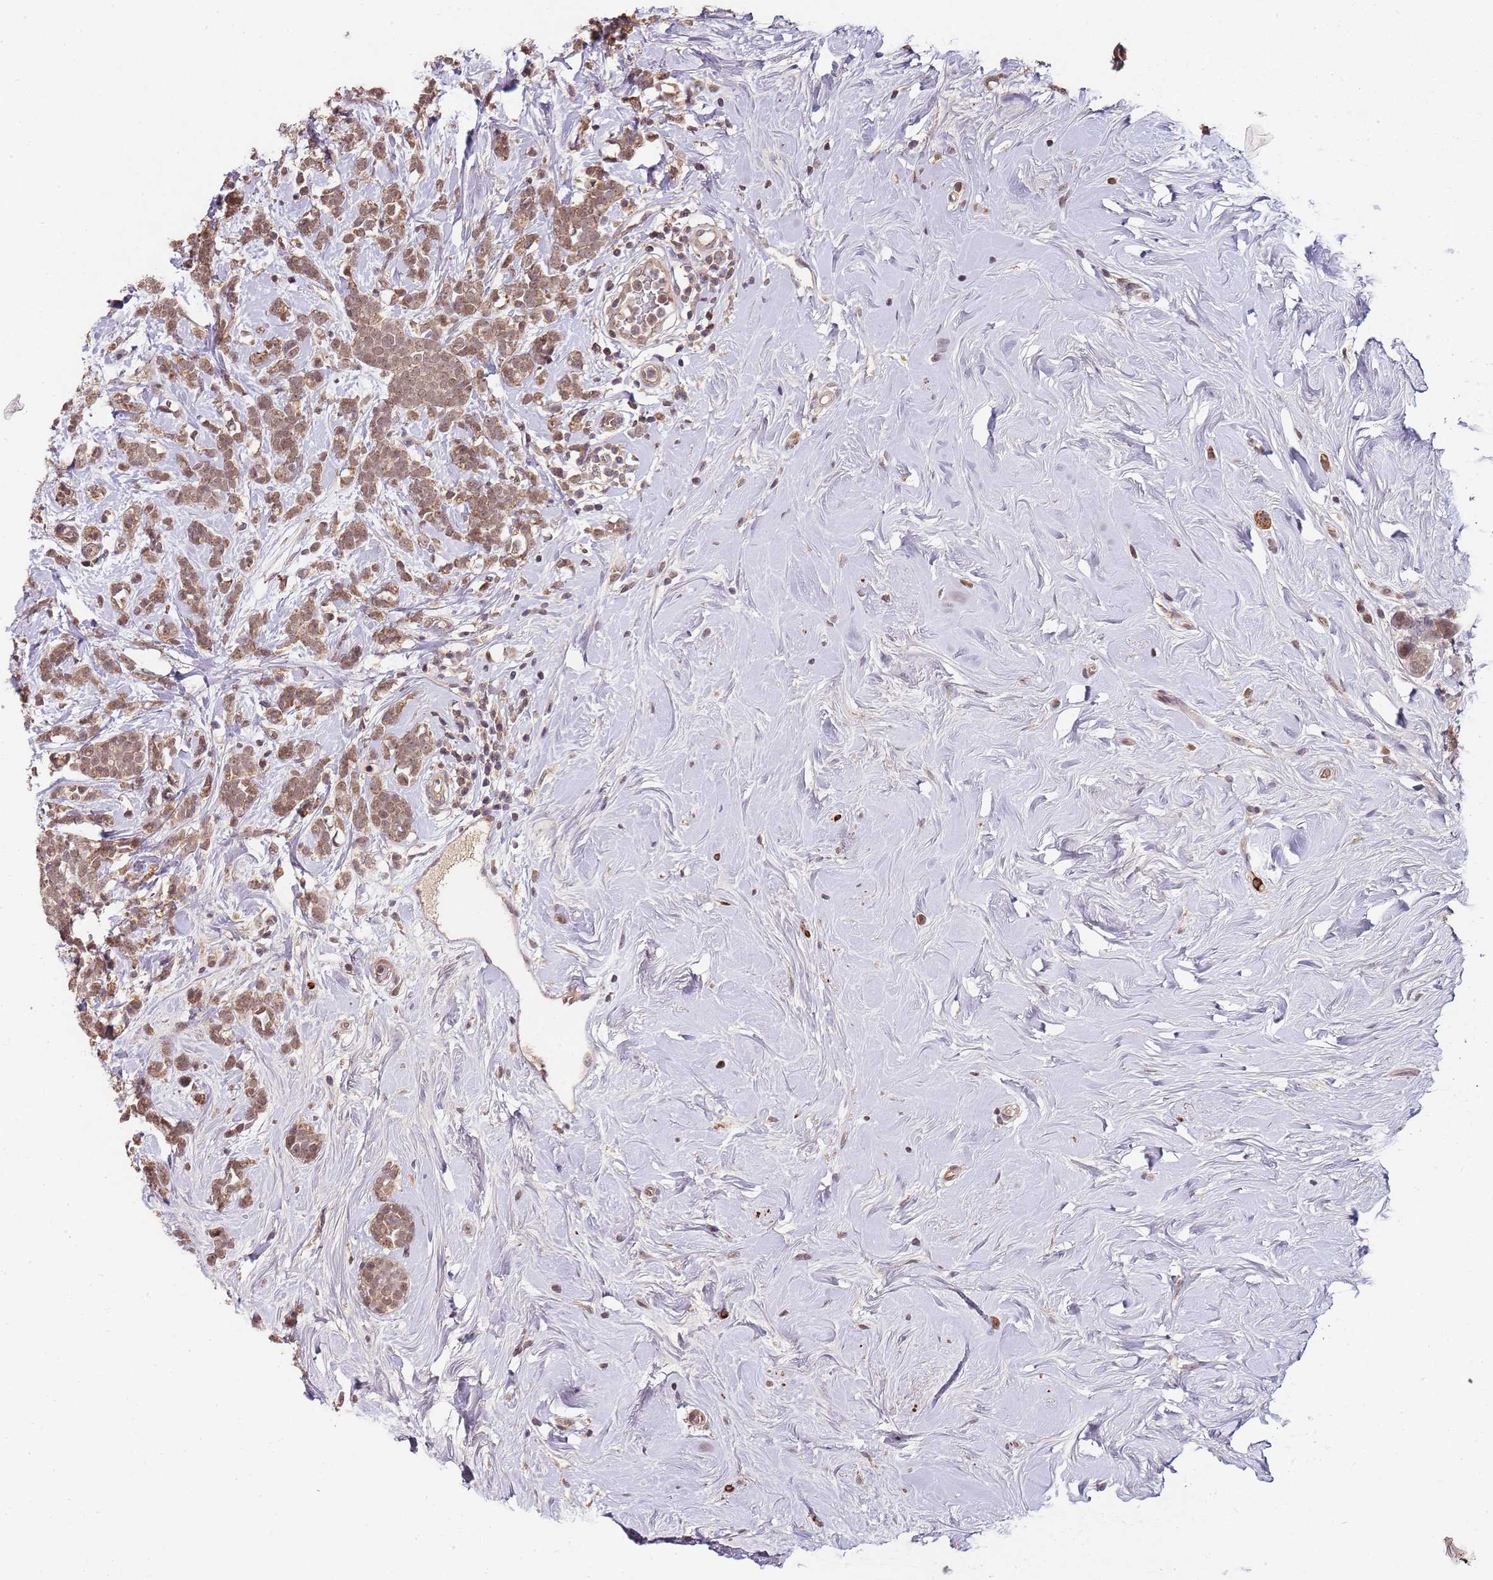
{"staining": {"intensity": "moderate", "quantity": ">75%", "location": "cytoplasmic/membranous"}, "tissue": "breast cancer", "cell_type": "Tumor cells", "image_type": "cancer", "snomed": [{"axis": "morphology", "description": "Lobular carcinoma"}, {"axis": "topography", "description": "Breast"}], "caption": "Protein staining of breast cancer (lobular carcinoma) tissue shows moderate cytoplasmic/membranous expression in about >75% of tumor cells.", "gene": "LIN37", "patient": {"sex": "female", "age": 58}}